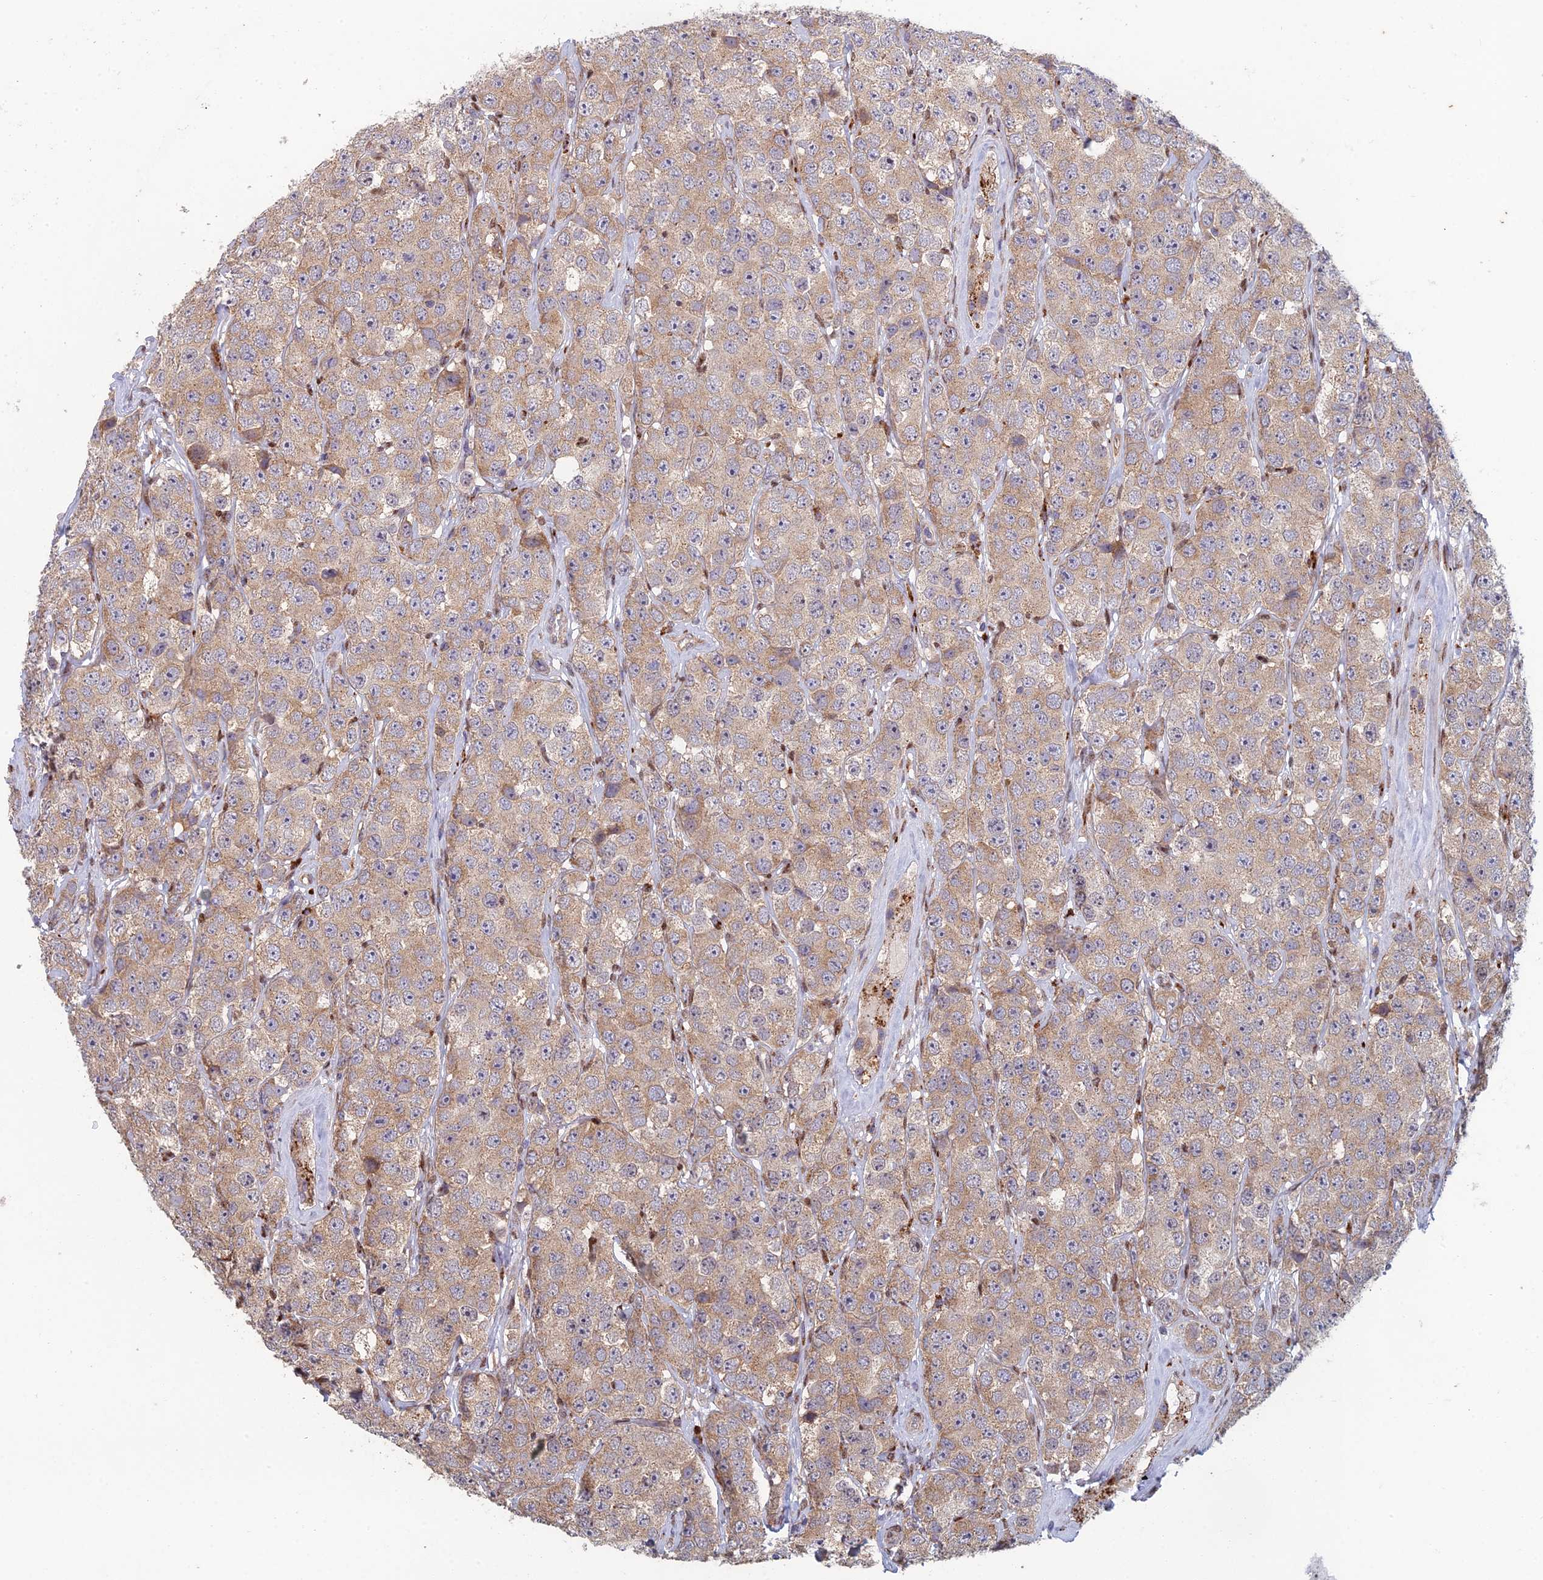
{"staining": {"intensity": "moderate", "quantity": ">75%", "location": "cytoplasmic/membranous"}, "tissue": "testis cancer", "cell_type": "Tumor cells", "image_type": "cancer", "snomed": [{"axis": "morphology", "description": "Seminoma, NOS"}, {"axis": "topography", "description": "Testis"}], "caption": "Tumor cells exhibit medium levels of moderate cytoplasmic/membranous staining in approximately >75% of cells in testis cancer (seminoma). Using DAB (brown) and hematoxylin (blue) stains, captured at high magnification using brightfield microscopy.", "gene": "FOXS1", "patient": {"sex": "male", "age": 28}}